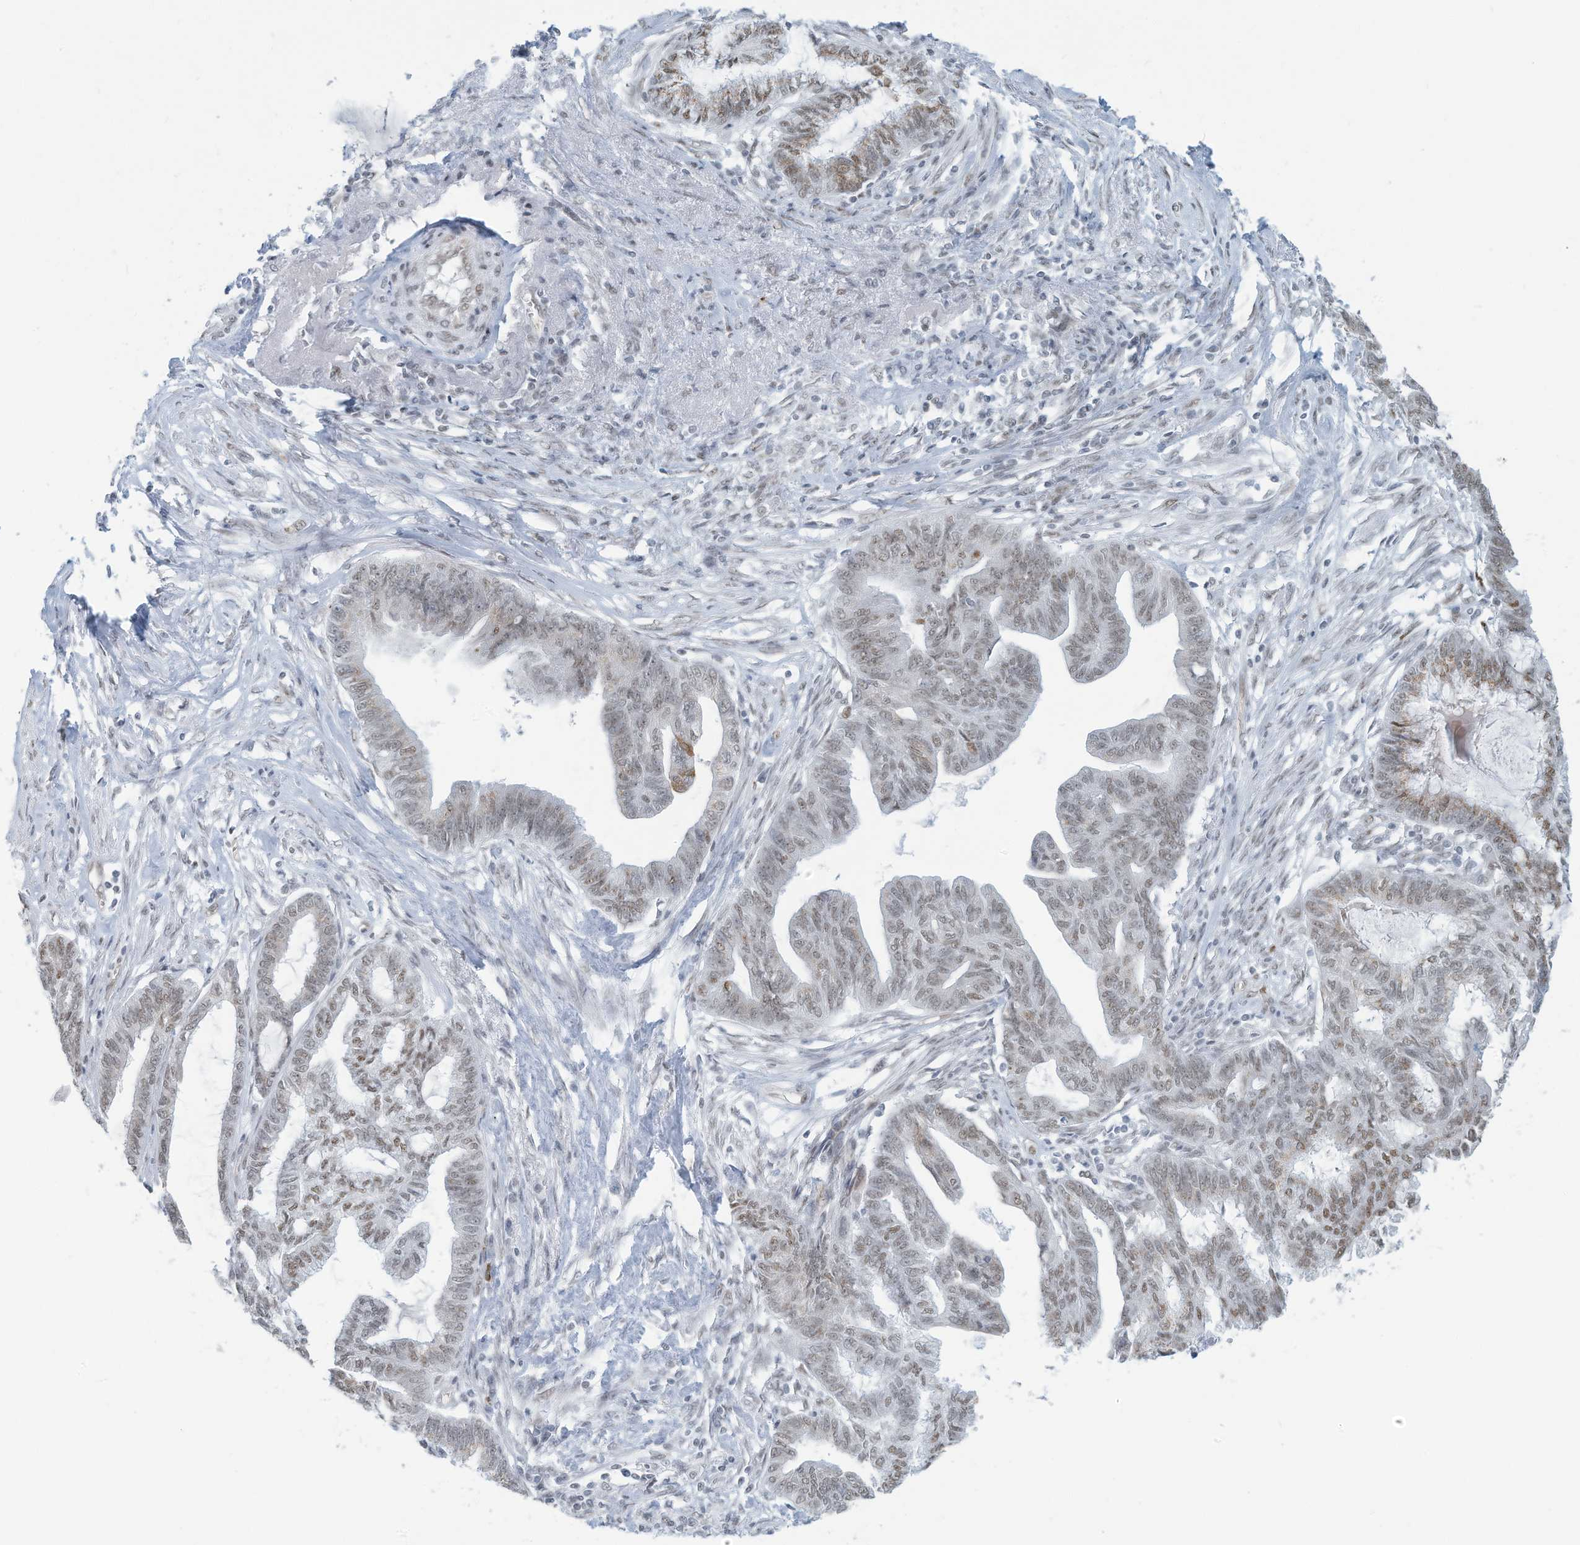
{"staining": {"intensity": "moderate", "quantity": "25%-75%", "location": "nuclear"}, "tissue": "endometrial cancer", "cell_type": "Tumor cells", "image_type": "cancer", "snomed": [{"axis": "morphology", "description": "Adenocarcinoma, NOS"}, {"axis": "topography", "description": "Endometrium"}], "caption": "Protein expression analysis of endometrial cancer (adenocarcinoma) exhibits moderate nuclear staining in approximately 25%-75% of tumor cells. The protein of interest is stained brown, and the nuclei are stained in blue (DAB (3,3'-diaminobenzidine) IHC with brightfield microscopy, high magnification).", "gene": "SARNP", "patient": {"sex": "female", "age": 86}}